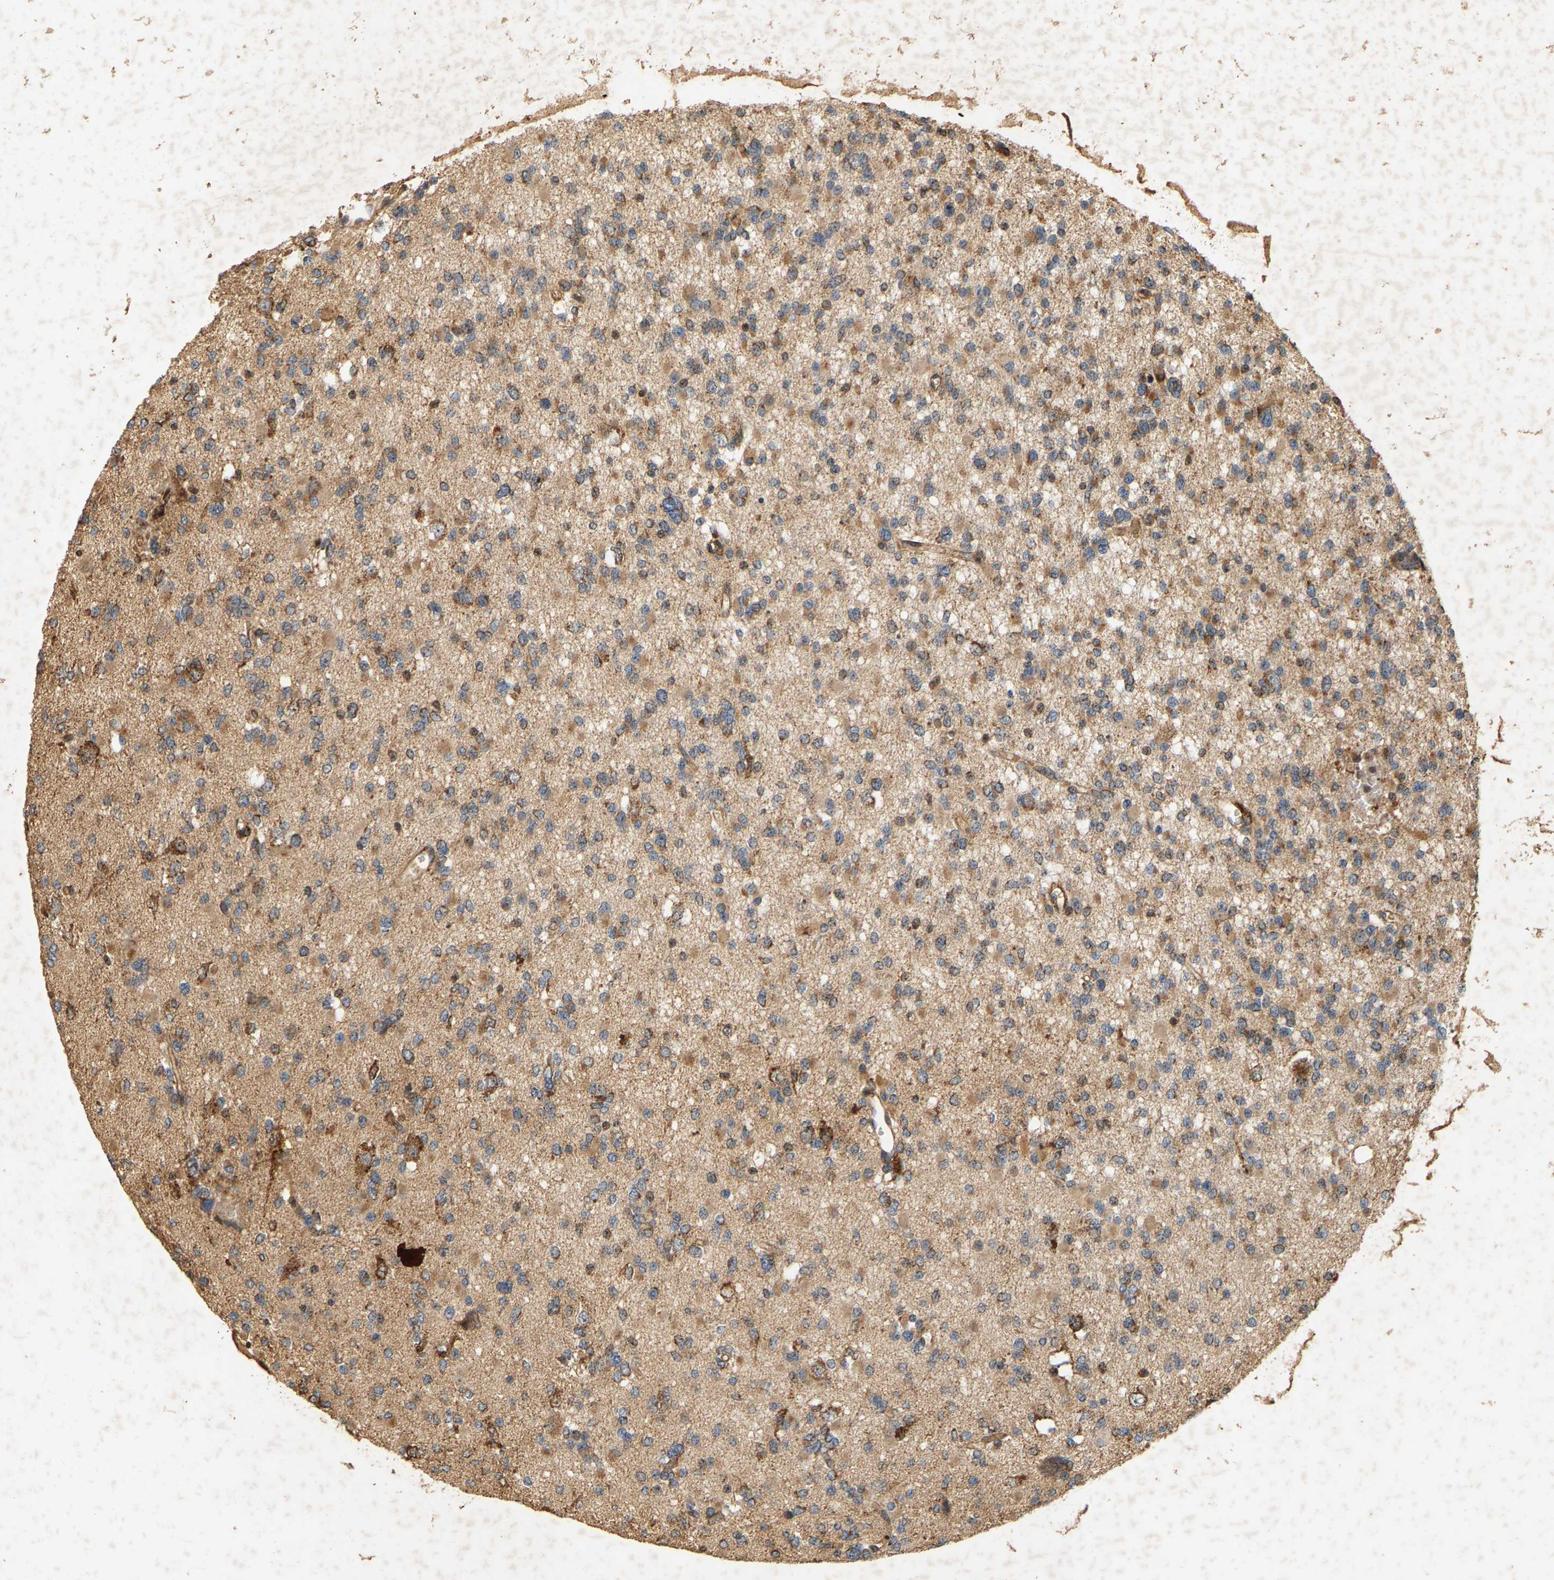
{"staining": {"intensity": "moderate", "quantity": ">75%", "location": "cytoplasmic/membranous"}, "tissue": "glioma", "cell_type": "Tumor cells", "image_type": "cancer", "snomed": [{"axis": "morphology", "description": "Glioma, malignant, Low grade"}, {"axis": "topography", "description": "Brain"}], "caption": "Glioma tissue reveals moderate cytoplasmic/membranous expression in approximately >75% of tumor cells, visualized by immunohistochemistry. (Stains: DAB (3,3'-diaminobenzidine) in brown, nuclei in blue, Microscopy: brightfield microscopy at high magnification).", "gene": "CIDEC", "patient": {"sex": "female", "age": 22}}